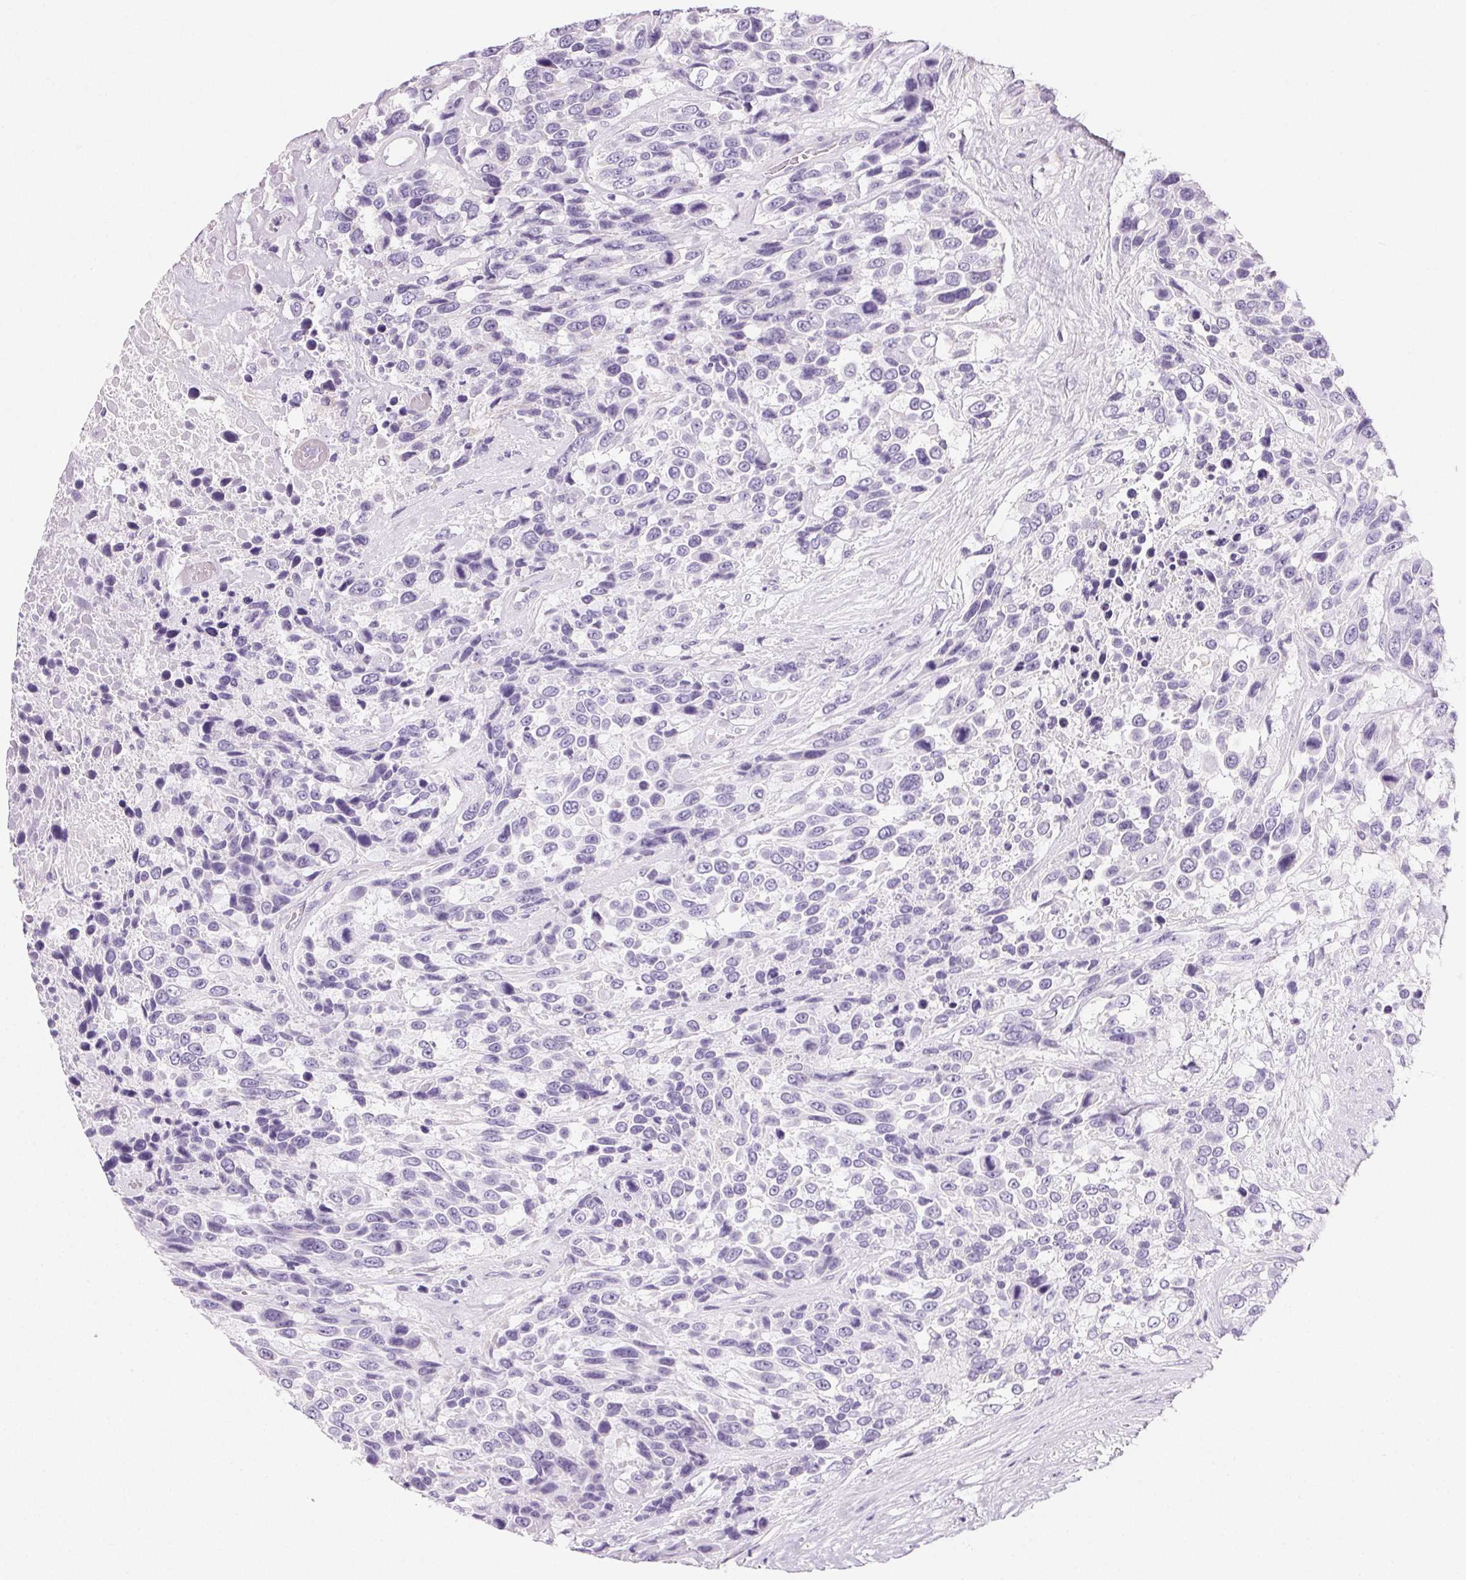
{"staining": {"intensity": "negative", "quantity": "none", "location": "none"}, "tissue": "urothelial cancer", "cell_type": "Tumor cells", "image_type": "cancer", "snomed": [{"axis": "morphology", "description": "Urothelial carcinoma, High grade"}, {"axis": "topography", "description": "Urinary bladder"}], "caption": "DAB immunohistochemical staining of high-grade urothelial carcinoma exhibits no significant expression in tumor cells.", "gene": "PRSS3", "patient": {"sex": "female", "age": 70}}